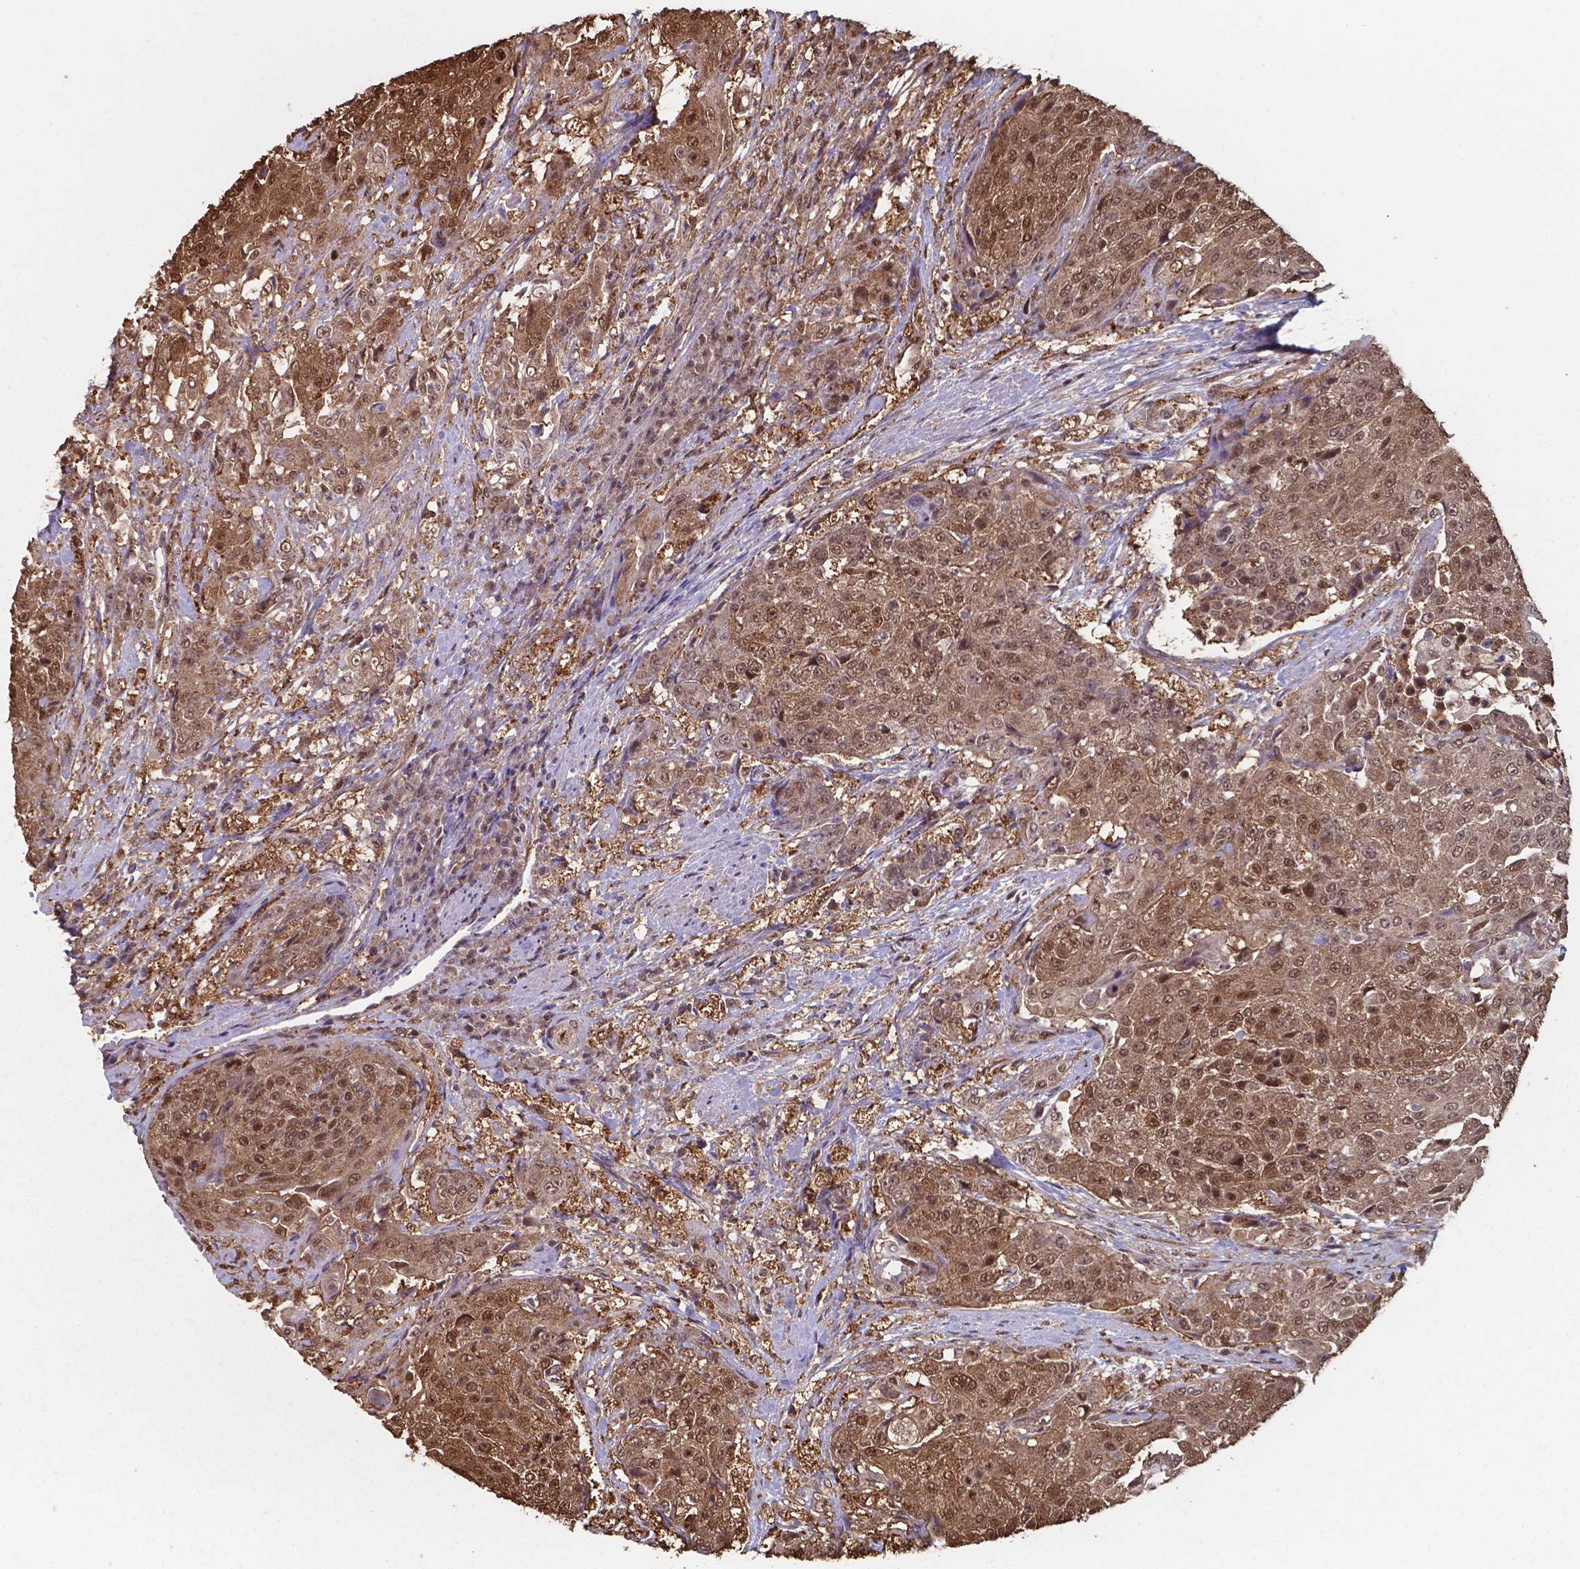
{"staining": {"intensity": "moderate", "quantity": ">75%", "location": "cytoplasmic/membranous,nuclear"}, "tissue": "urothelial cancer", "cell_type": "Tumor cells", "image_type": "cancer", "snomed": [{"axis": "morphology", "description": "Urothelial carcinoma, High grade"}, {"axis": "topography", "description": "Urinary bladder"}], "caption": "Protein analysis of urothelial cancer tissue demonstrates moderate cytoplasmic/membranous and nuclear positivity in approximately >75% of tumor cells.", "gene": "CHP2", "patient": {"sex": "female", "age": 63}}